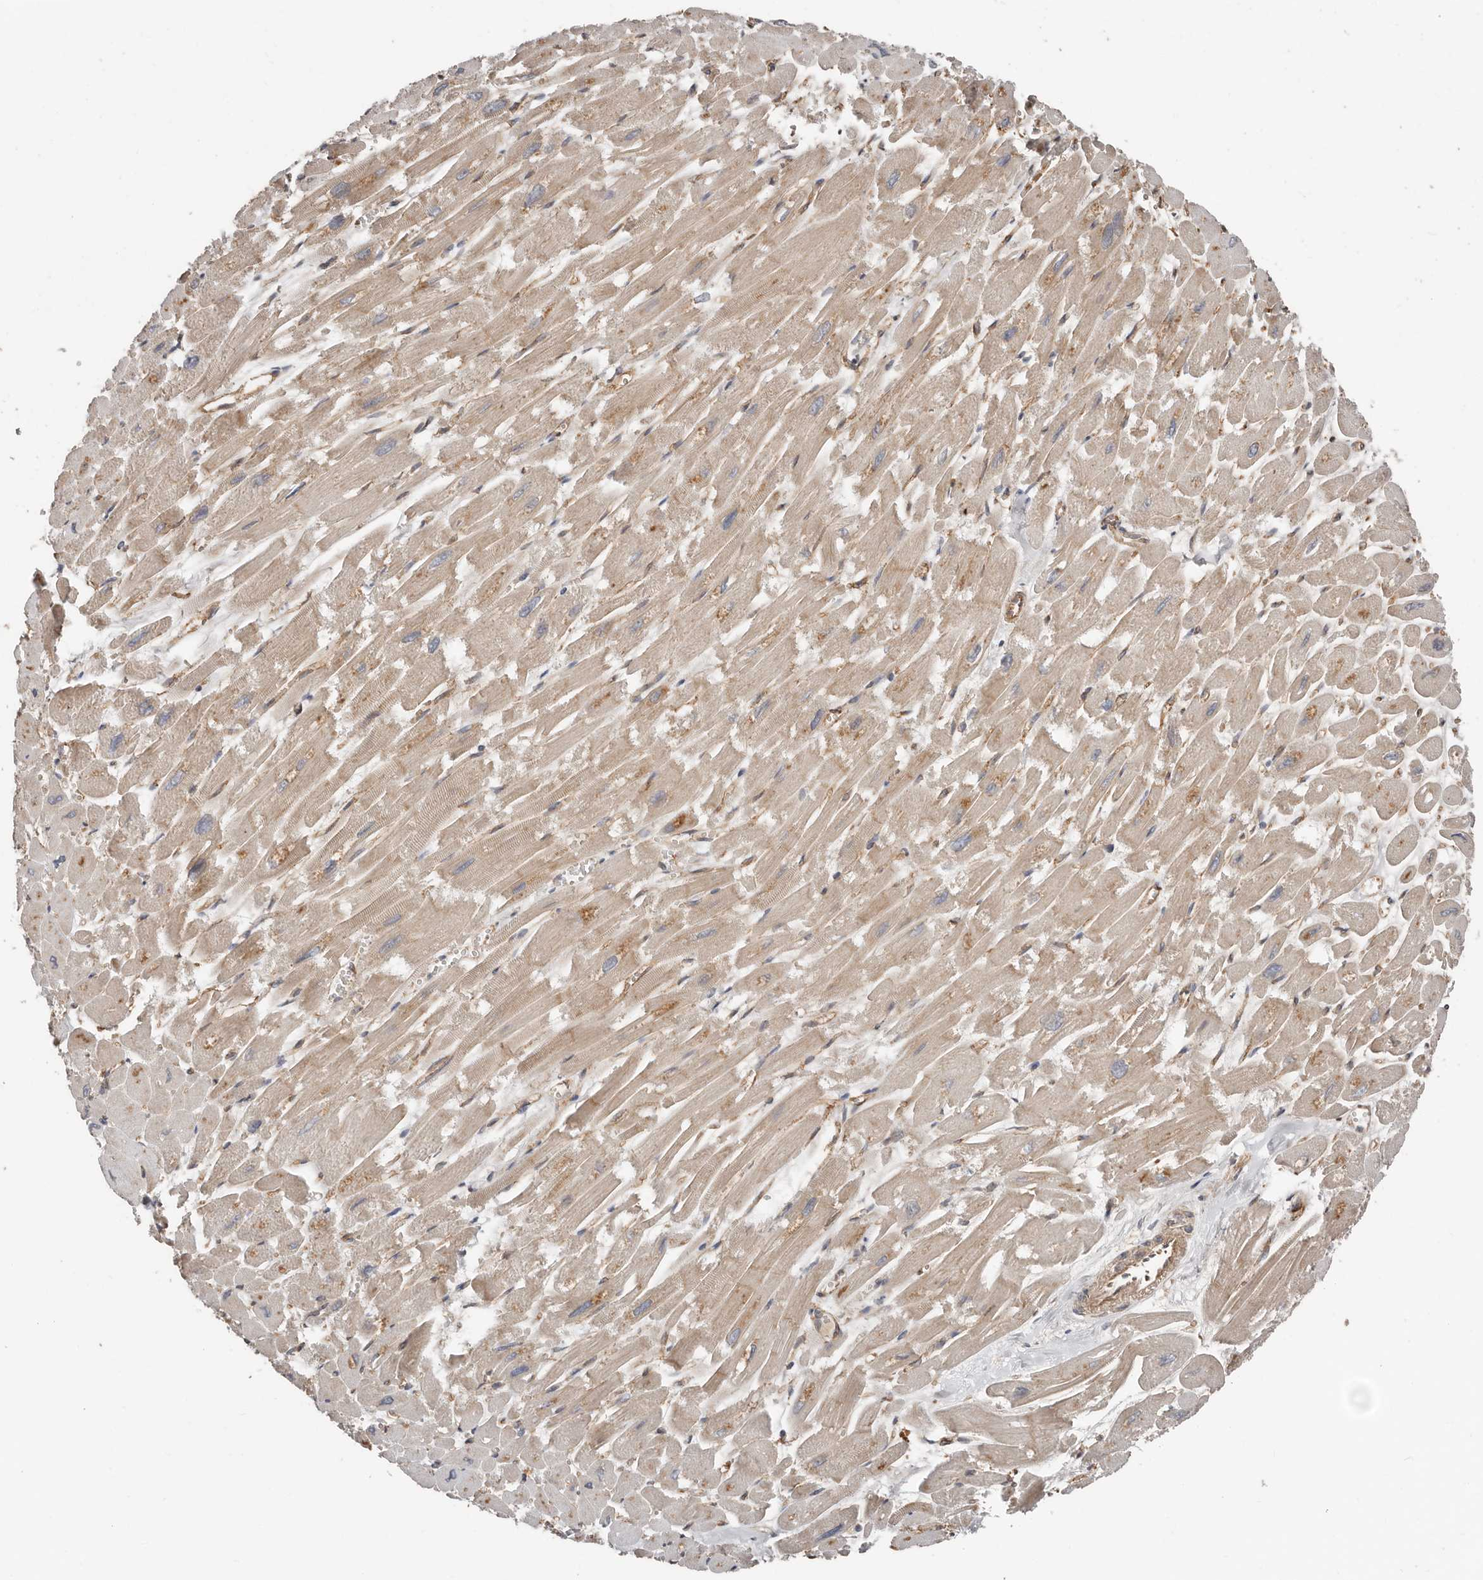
{"staining": {"intensity": "weak", "quantity": ">75%", "location": "cytoplasmic/membranous"}, "tissue": "heart muscle", "cell_type": "Cardiomyocytes", "image_type": "normal", "snomed": [{"axis": "morphology", "description": "Normal tissue, NOS"}, {"axis": "topography", "description": "Heart"}], "caption": "Immunohistochemistry (IHC) photomicrograph of unremarkable human heart muscle stained for a protein (brown), which exhibits low levels of weak cytoplasmic/membranous expression in approximately >75% of cardiomyocytes.", "gene": "COG1", "patient": {"sex": "male", "age": 54}}